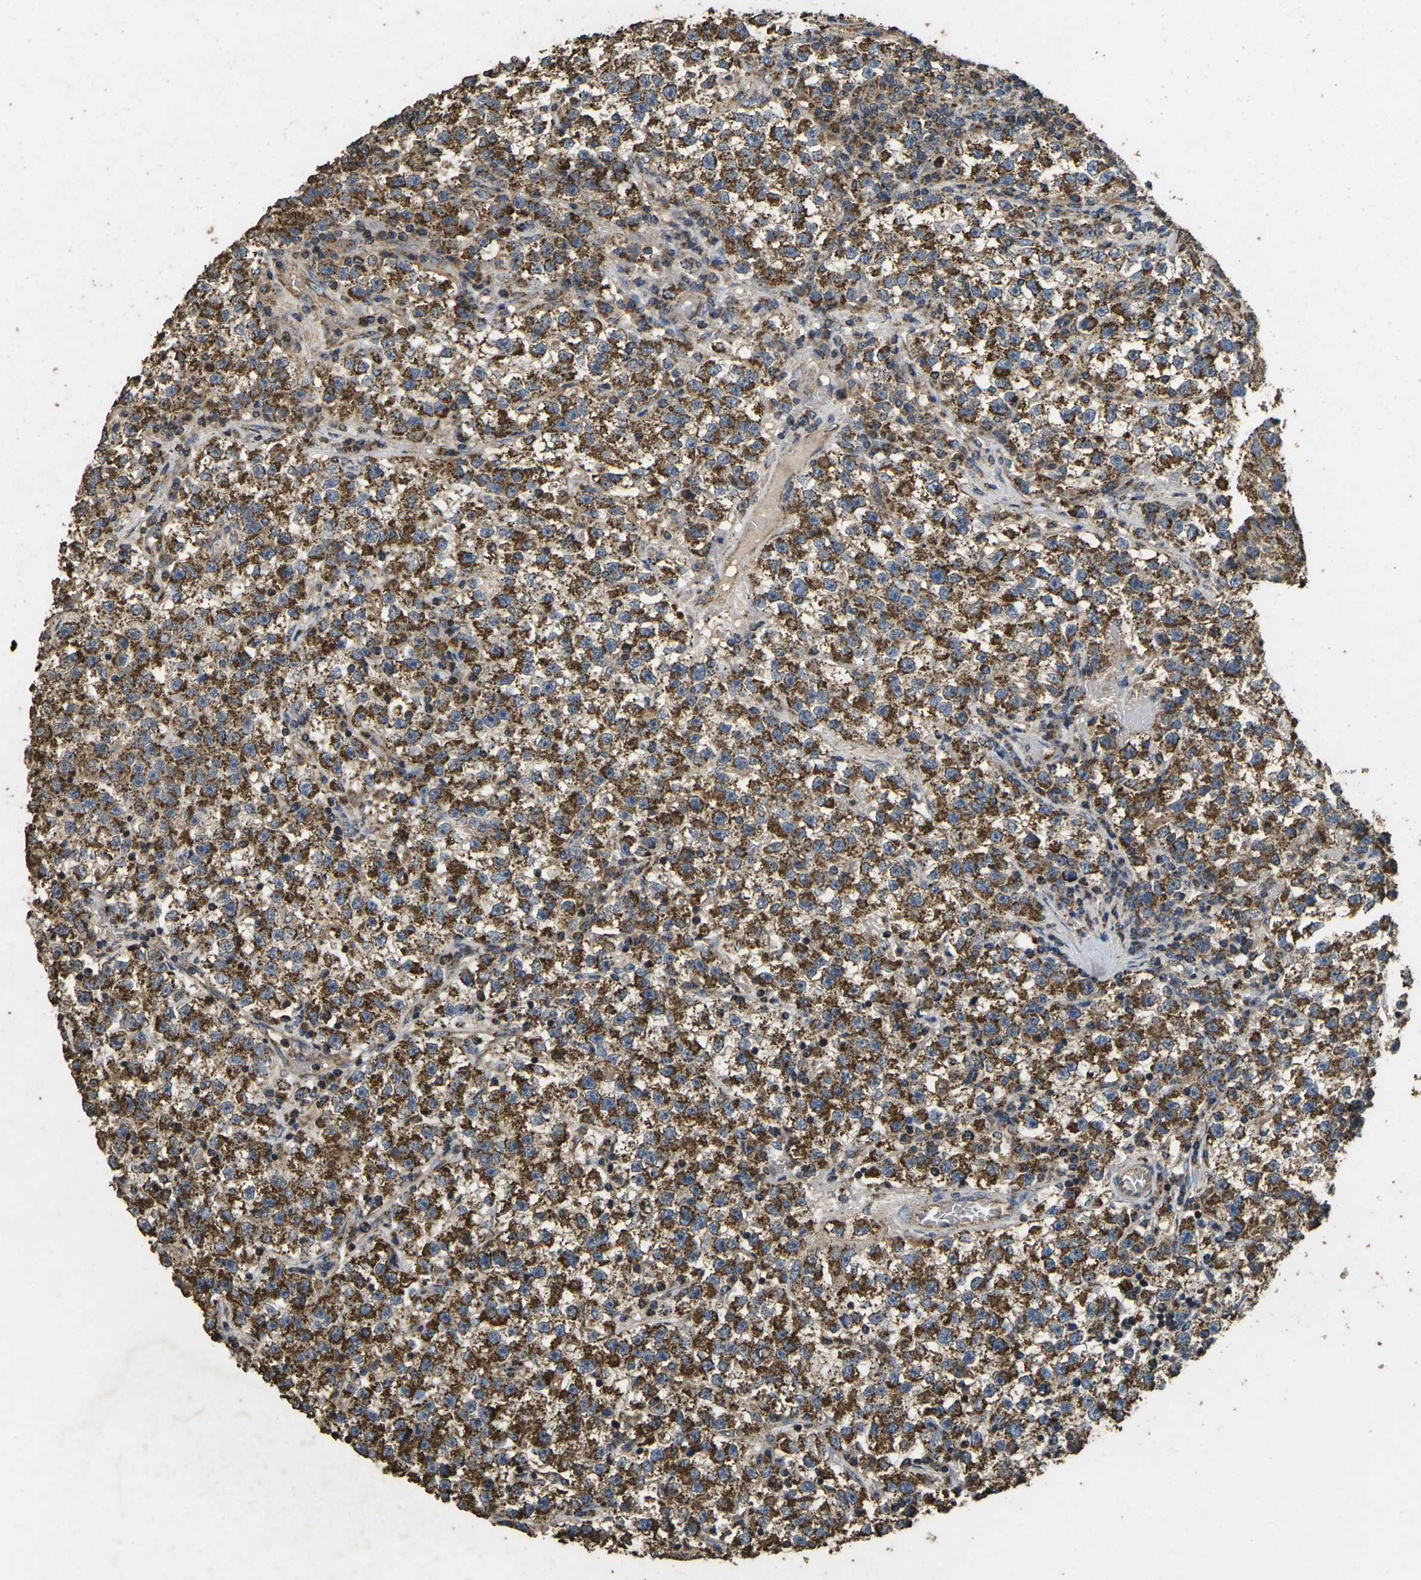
{"staining": {"intensity": "moderate", "quantity": ">75%", "location": "cytoplasmic/membranous"}, "tissue": "testis cancer", "cell_type": "Tumor cells", "image_type": "cancer", "snomed": [{"axis": "morphology", "description": "Seminoma, NOS"}, {"axis": "topography", "description": "Testis"}], "caption": "Seminoma (testis) stained for a protein (brown) reveals moderate cytoplasmic/membranous positive expression in about >75% of tumor cells.", "gene": "MAPK11", "patient": {"sex": "male", "age": 22}}